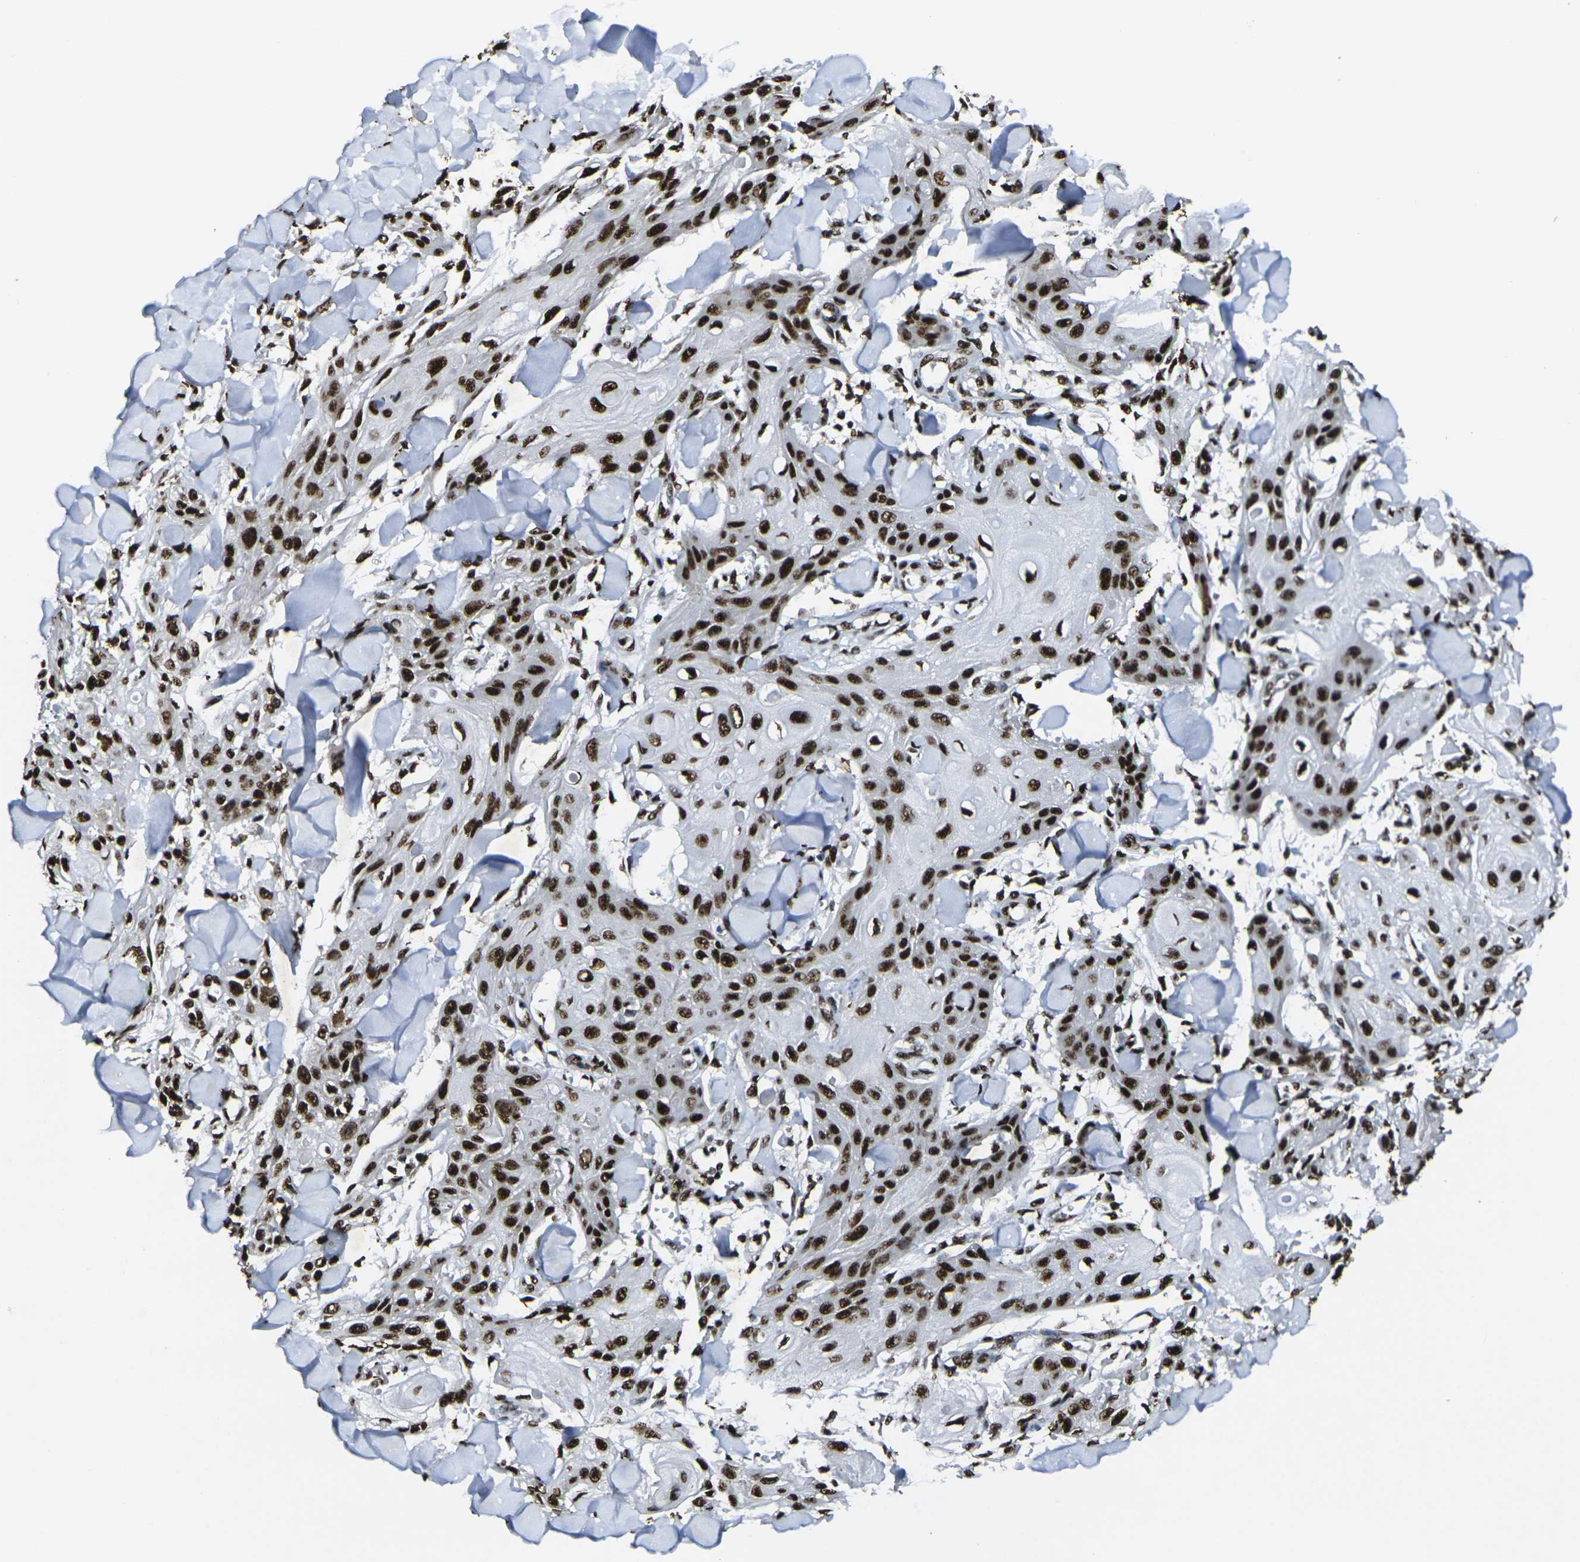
{"staining": {"intensity": "strong", "quantity": ">75%", "location": "nuclear"}, "tissue": "skin cancer", "cell_type": "Tumor cells", "image_type": "cancer", "snomed": [{"axis": "morphology", "description": "Squamous cell carcinoma, NOS"}, {"axis": "topography", "description": "Skin"}], "caption": "Skin cancer stained with immunohistochemistry (IHC) demonstrates strong nuclear expression in about >75% of tumor cells.", "gene": "SMARCC1", "patient": {"sex": "male", "age": 74}}